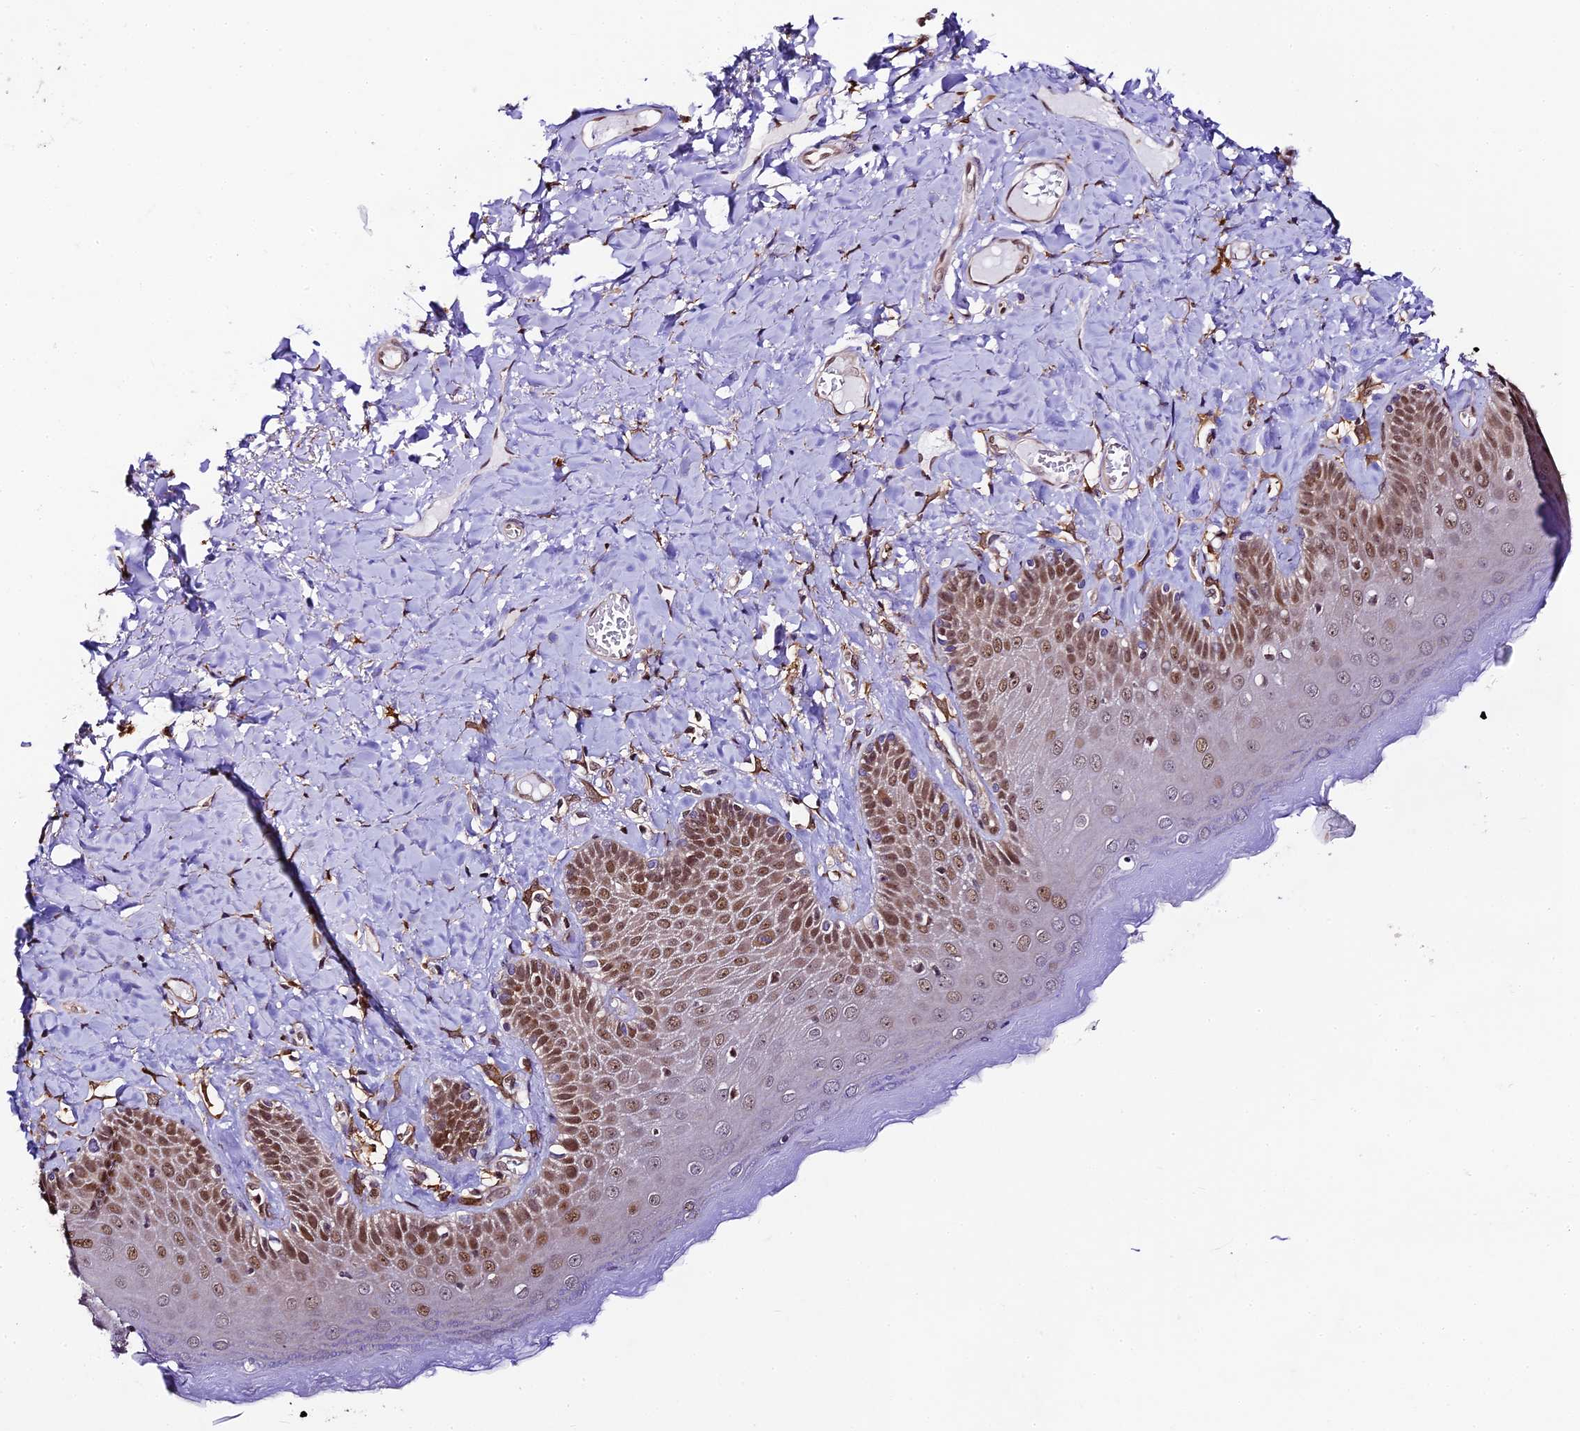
{"staining": {"intensity": "strong", "quantity": "25%-75%", "location": "nuclear"}, "tissue": "skin", "cell_type": "Epidermal cells", "image_type": "normal", "snomed": [{"axis": "morphology", "description": "Normal tissue, NOS"}, {"axis": "topography", "description": "Anal"}], "caption": "Skin stained for a protein reveals strong nuclear positivity in epidermal cells. Using DAB (brown) and hematoxylin (blue) stains, captured at high magnification using brightfield microscopy.", "gene": "TRIM22", "patient": {"sex": "male", "age": 69}}